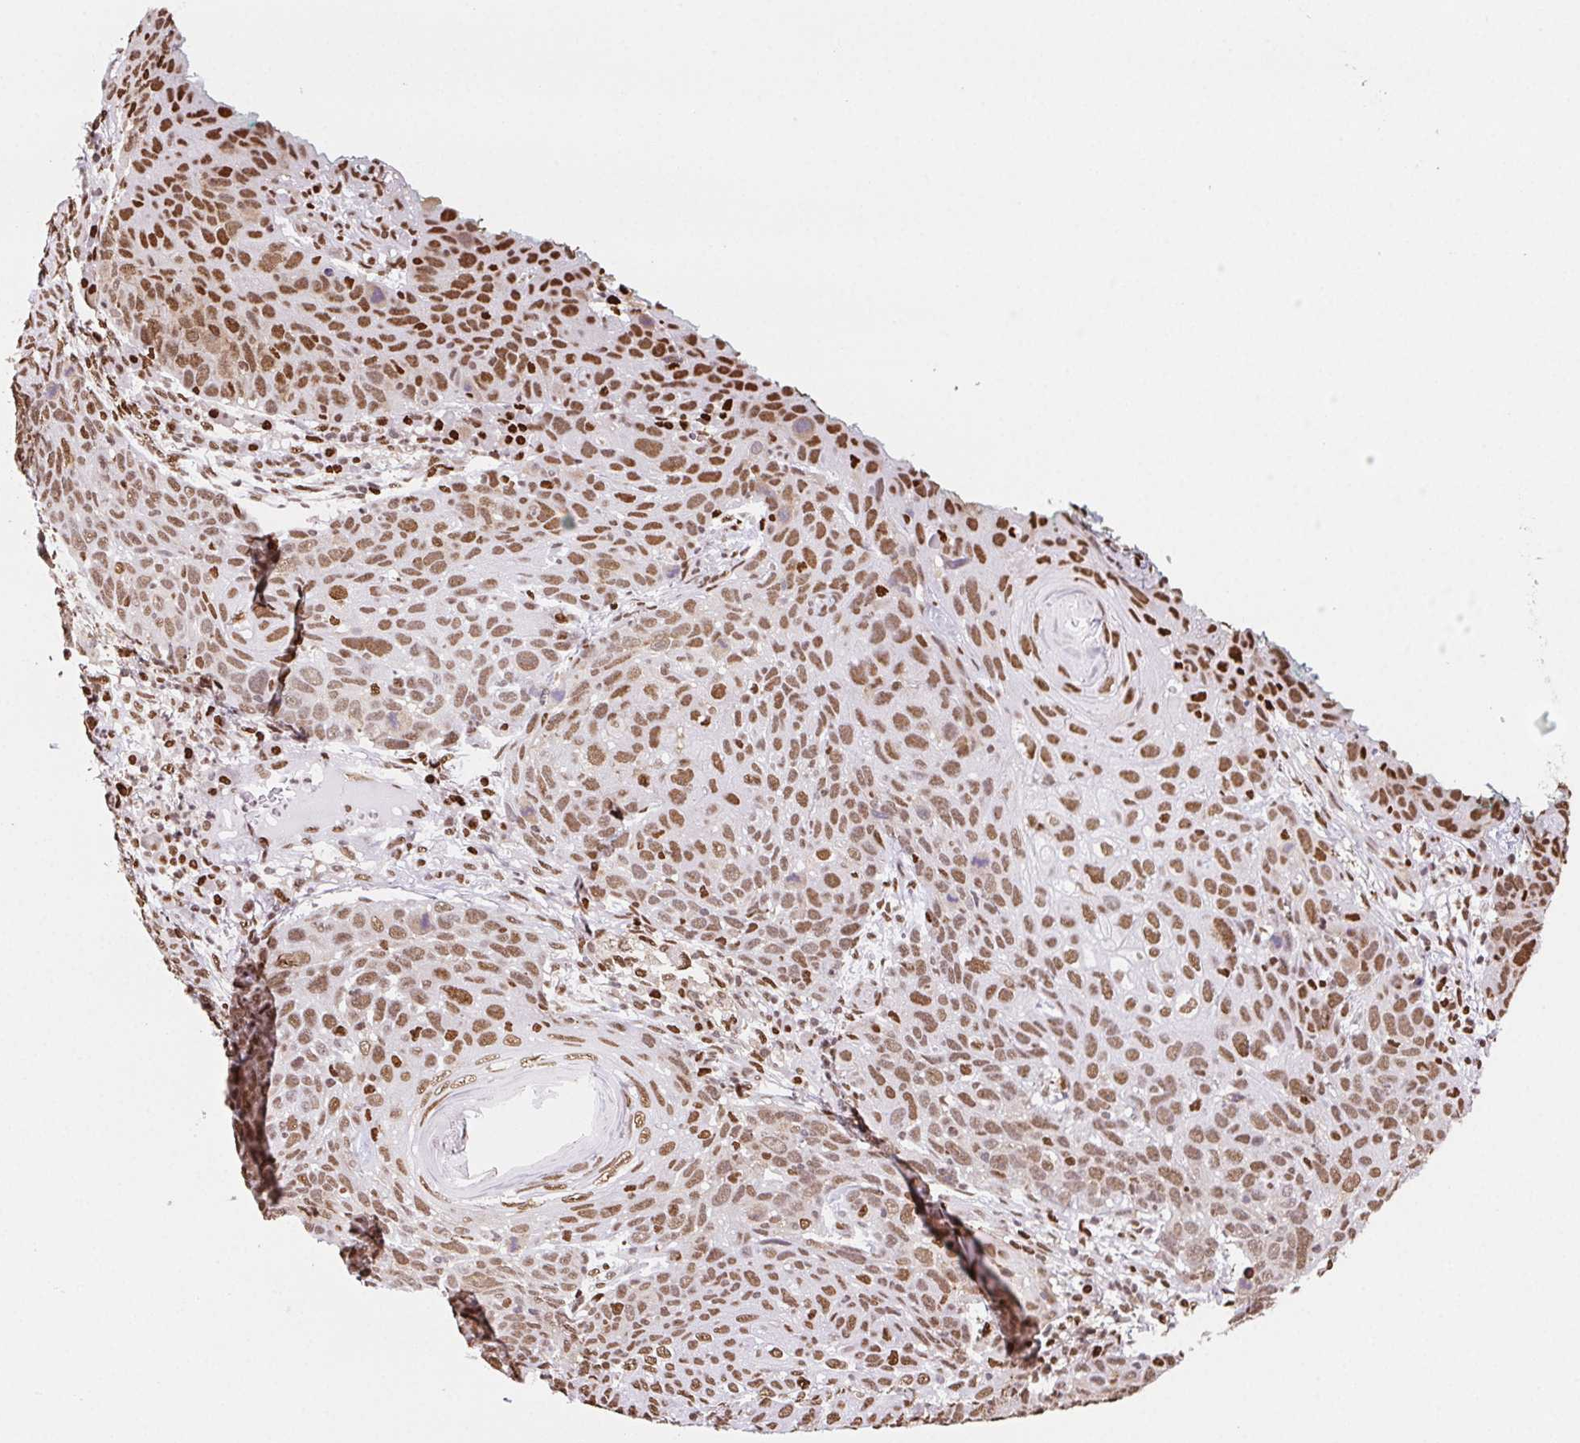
{"staining": {"intensity": "moderate", "quantity": ">75%", "location": "nuclear"}, "tissue": "skin cancer", "cell_type": "Tumor cells", "image_type": "cancer", "snomed": [{"axis": "morphology", "description": "Squamous cell carcinoma, NOS"}, {"axis": "topography", "description": "Skin"}], "caption": "Skin cancer tissue displays moderate nuclear expression in about >75% of tumor cells, visualized by immunohistochemistry.", "gene": "SET", "patient": {"sex": "male", "age": 92}}